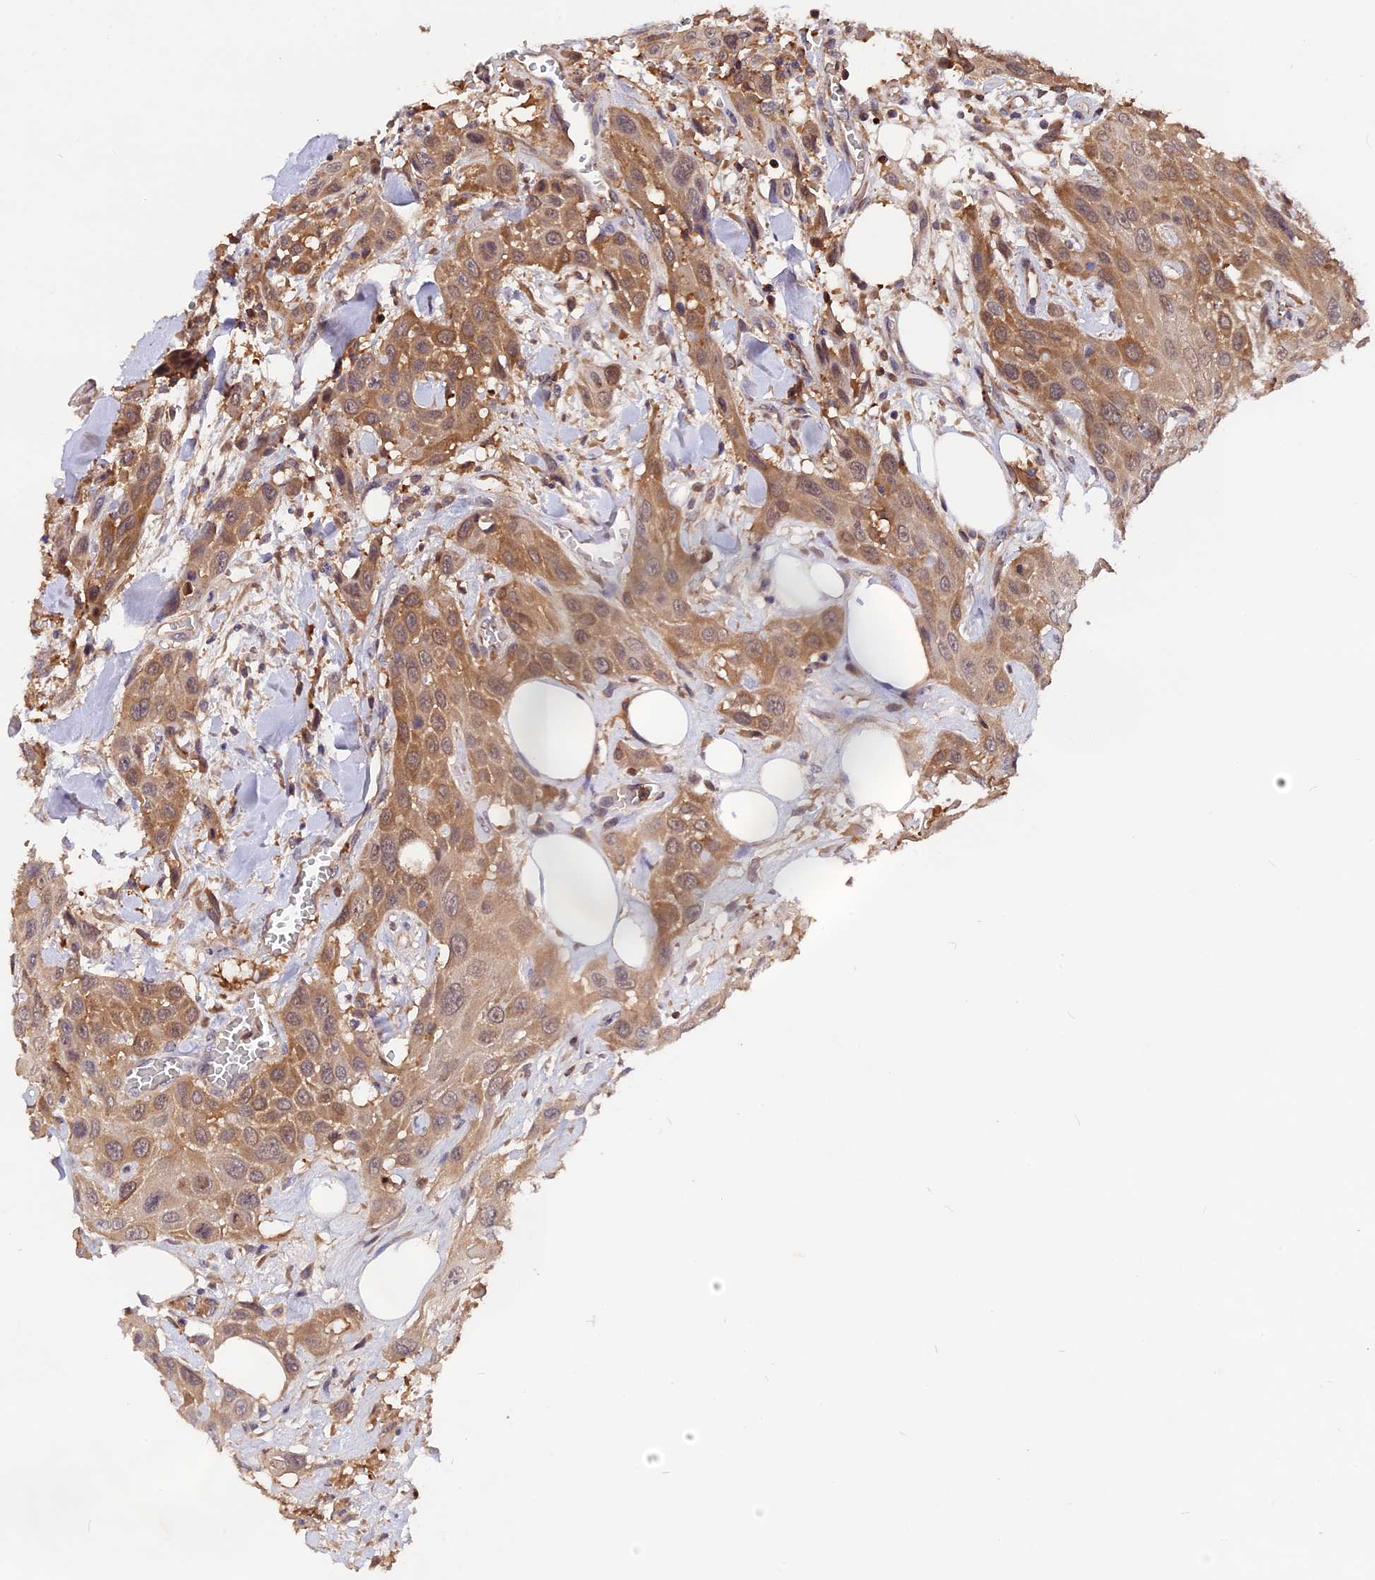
{"staining": {"intensity": "moderate", "quantity": ">75%", "location": "cytoplasmic/membranous"}, "tissue": "head and neck cancer", "cell_type": "Tumor cells", "image_type": "cancer", "snomed": [{"axis": "morphology", "description": "Squamous cell carcinoma, NOS"}, {"axis": "topography", "description": "Head-Neck"}], "caption": "Protein staining by immunohistochemistry (IHC) reveals moderate cytoplasmic/membranous expression in approximately >75% of tumor cells in squamous cell carcinoma (head and neck).", "gene": "MARK4", "patient": {"sex": "male", "age": 81}}